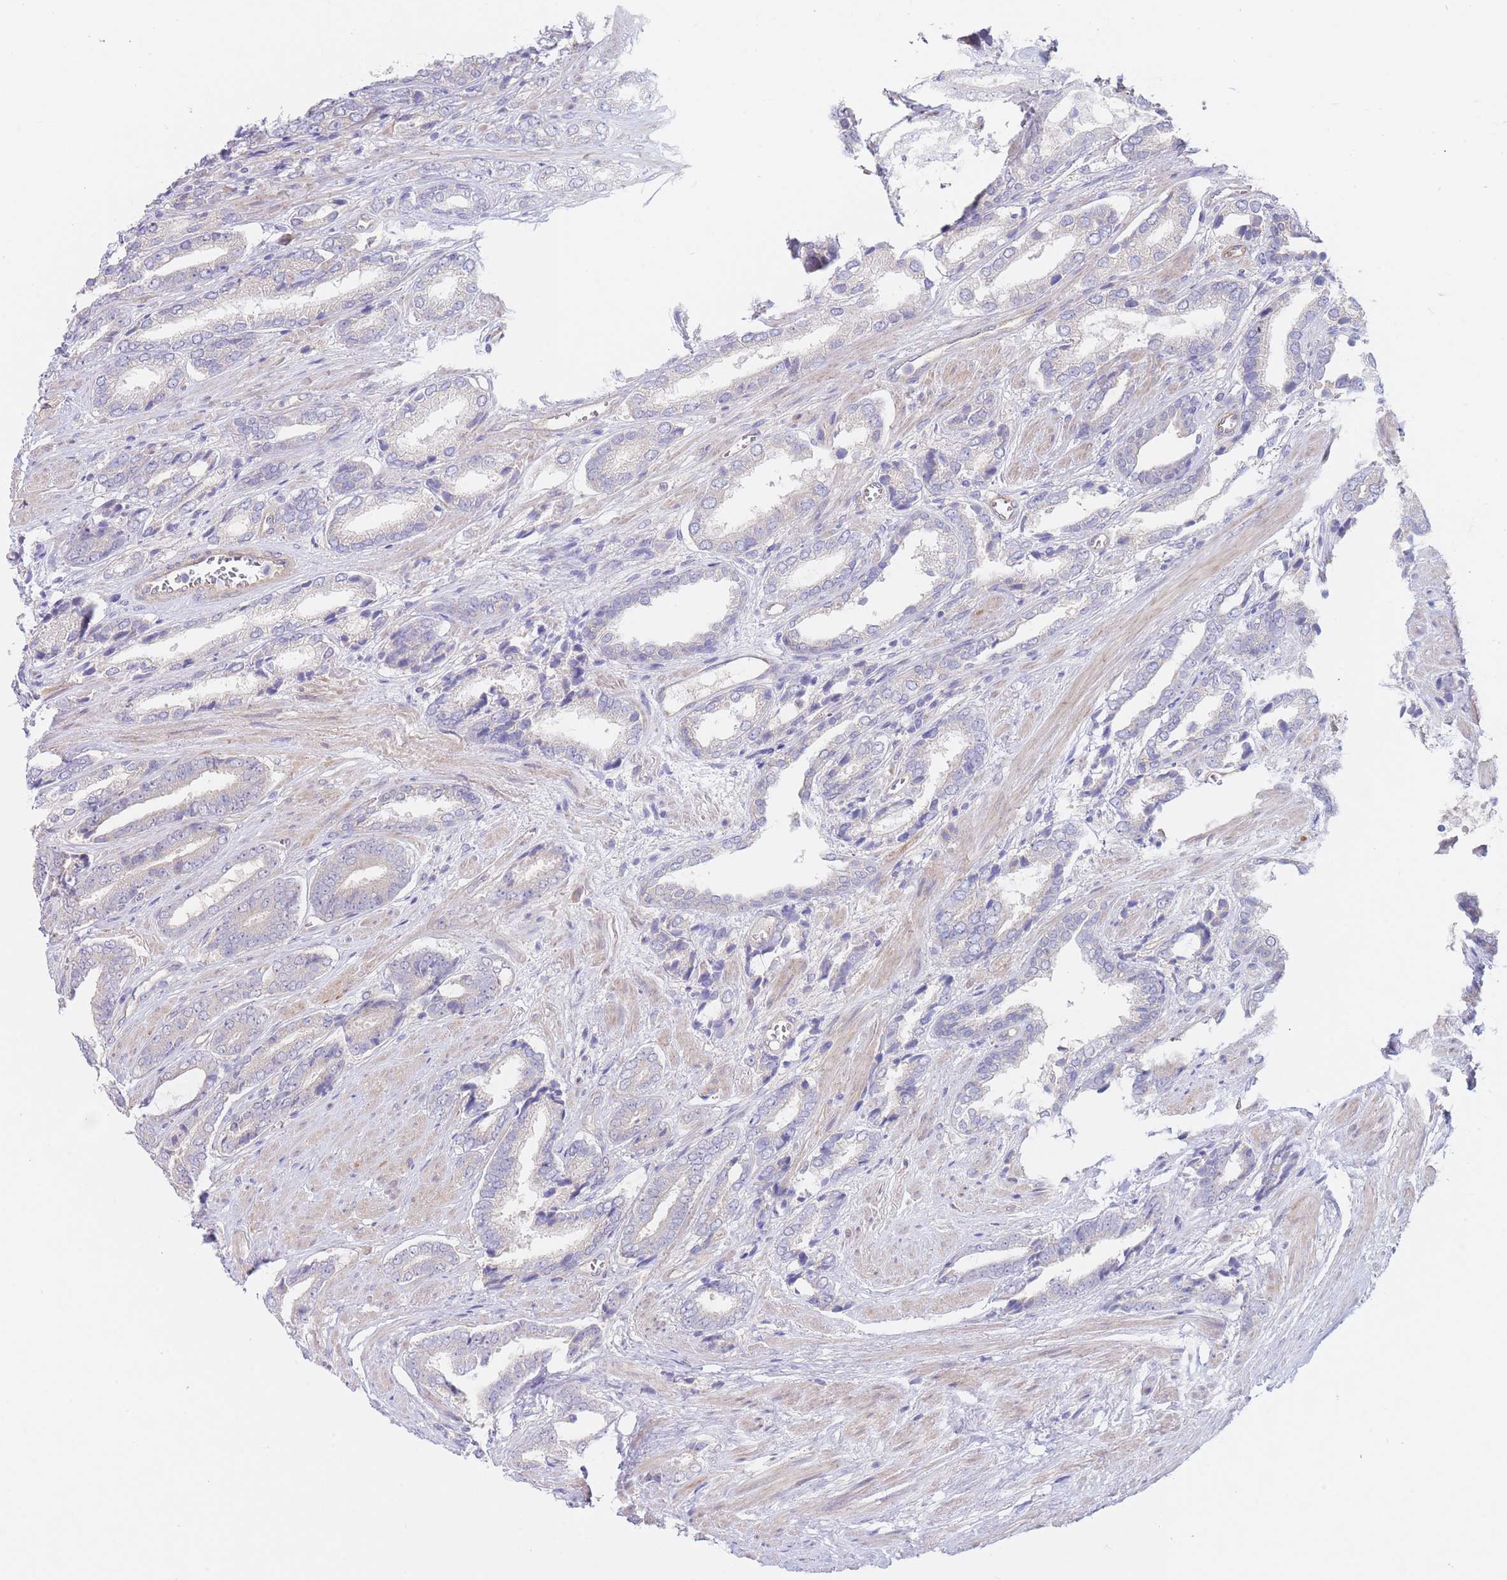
{"staining": {"intensity": "negative", "quantity": "none", "location": "none"}, "tissue": "prostate cancer", "cell_type": "Tumor cells", "image_type": "cancer", "snomed": [{"axis": "morphology", "description": "Adenocarcinoma, NOS"}, {"axis": "topography", "description": "Prostate and seminal vesicle, NOS"}], "caption": "An immunohistochemistry histopathology image of adenocarcinoma (prostate) is shown. There is no staining in tumor cells of adenocarcinoma (prostate). (DAB (3,3'-diaminobenzidine) immunohistochemistry (IHC), high magnification).", "gene": "ZNF281", "patient": {"sex": "male", "age": 76}}